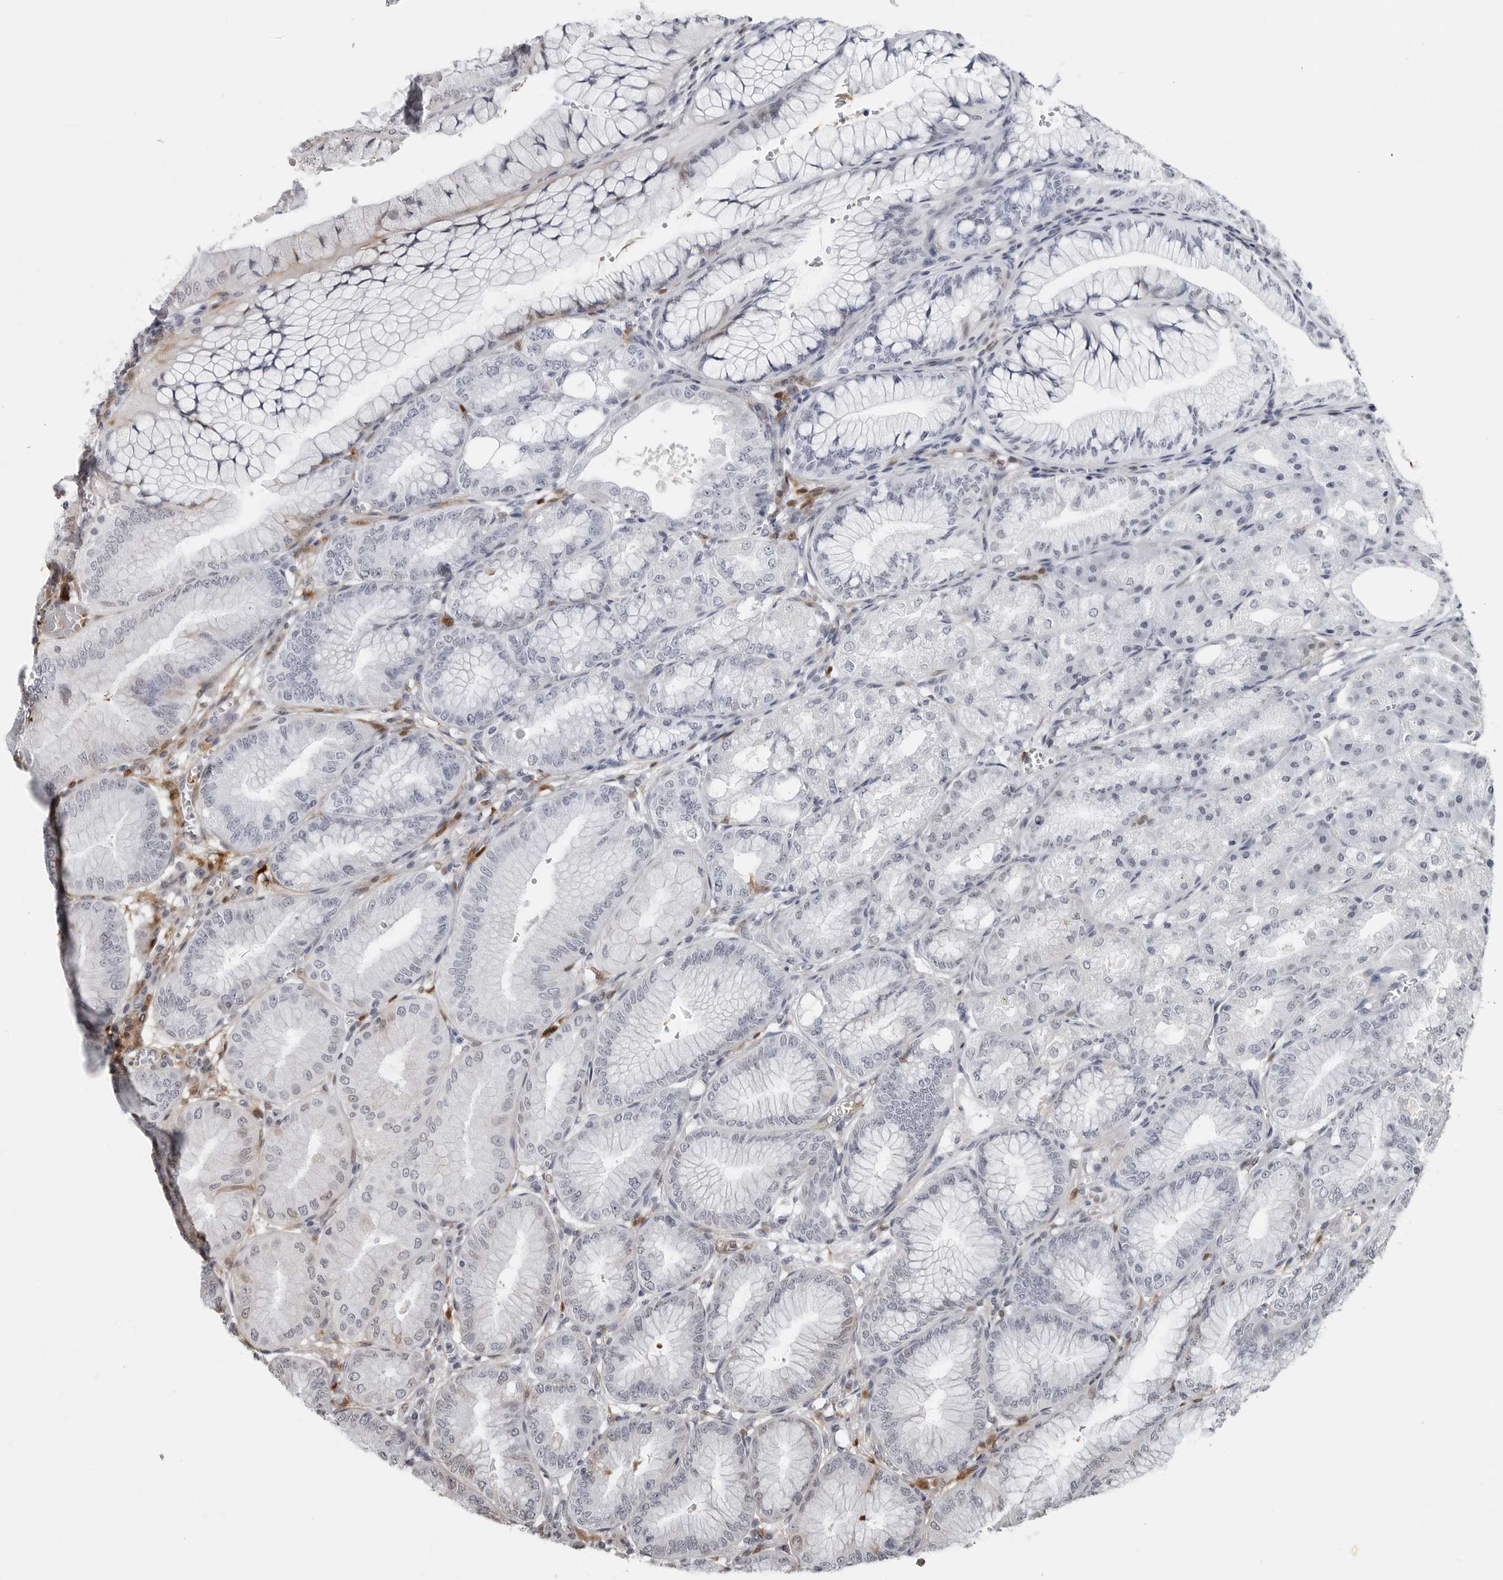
{"staining": {"intensity": "negative", "quantity": "none", "location": "none"}, "tissue": "stomach", "cell_type": "Glandular cells", "image_type": "normal", "snomed": [{"axis": "morphology", "description": "Normal tissue, NOS"}, {"axis": "topography", "description": "Stomach, lower"}], "caption": "Immunohistochemistry (IHC) micrograph of benign human stomach stained for a protein (brown), which reveals no staining in glandular cells.", "gene": "CXCR5", "patient": {"sex": "male", "age": 71}}